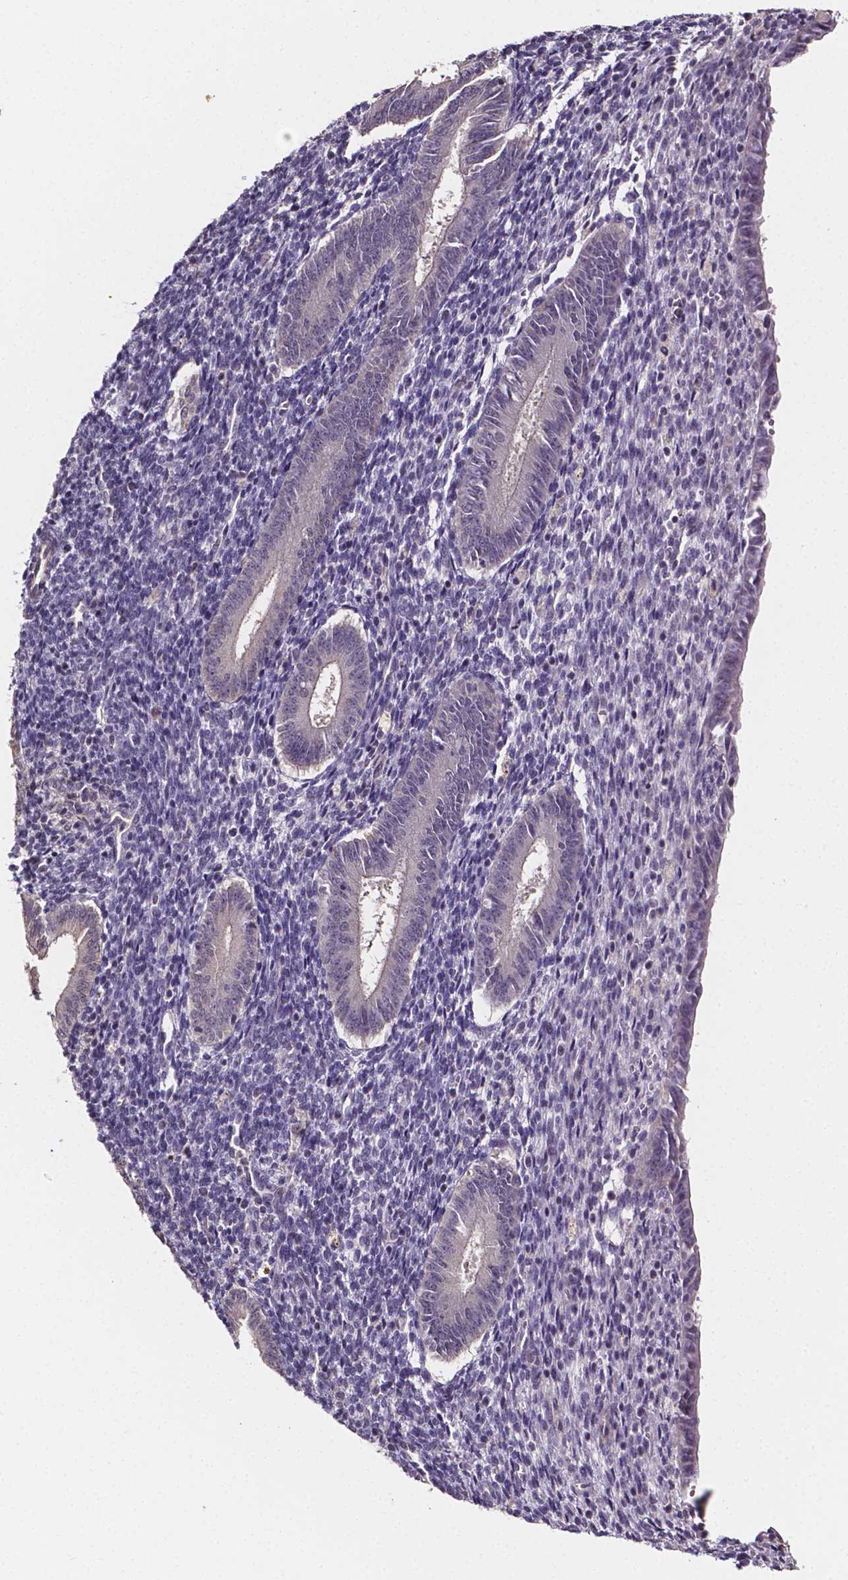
{"staining": {"intensity": "negative", "quantity": "none", "location": "none"}, "tissue": "endometrium", "cell_type": "Cells in endometrial stroma", "image_type": "normal", "snomed": [{"axis": "morphology", "description": "Normal tissue, NOS"}, {"axis": "topography", "description": "Endometrium"}], "caption": "Histopathology image shows no protein positivity in cells in endometrial stroma of normal endometrium.", "gene": "NRGN", "patient": {"sex": "female", "age": 25}}